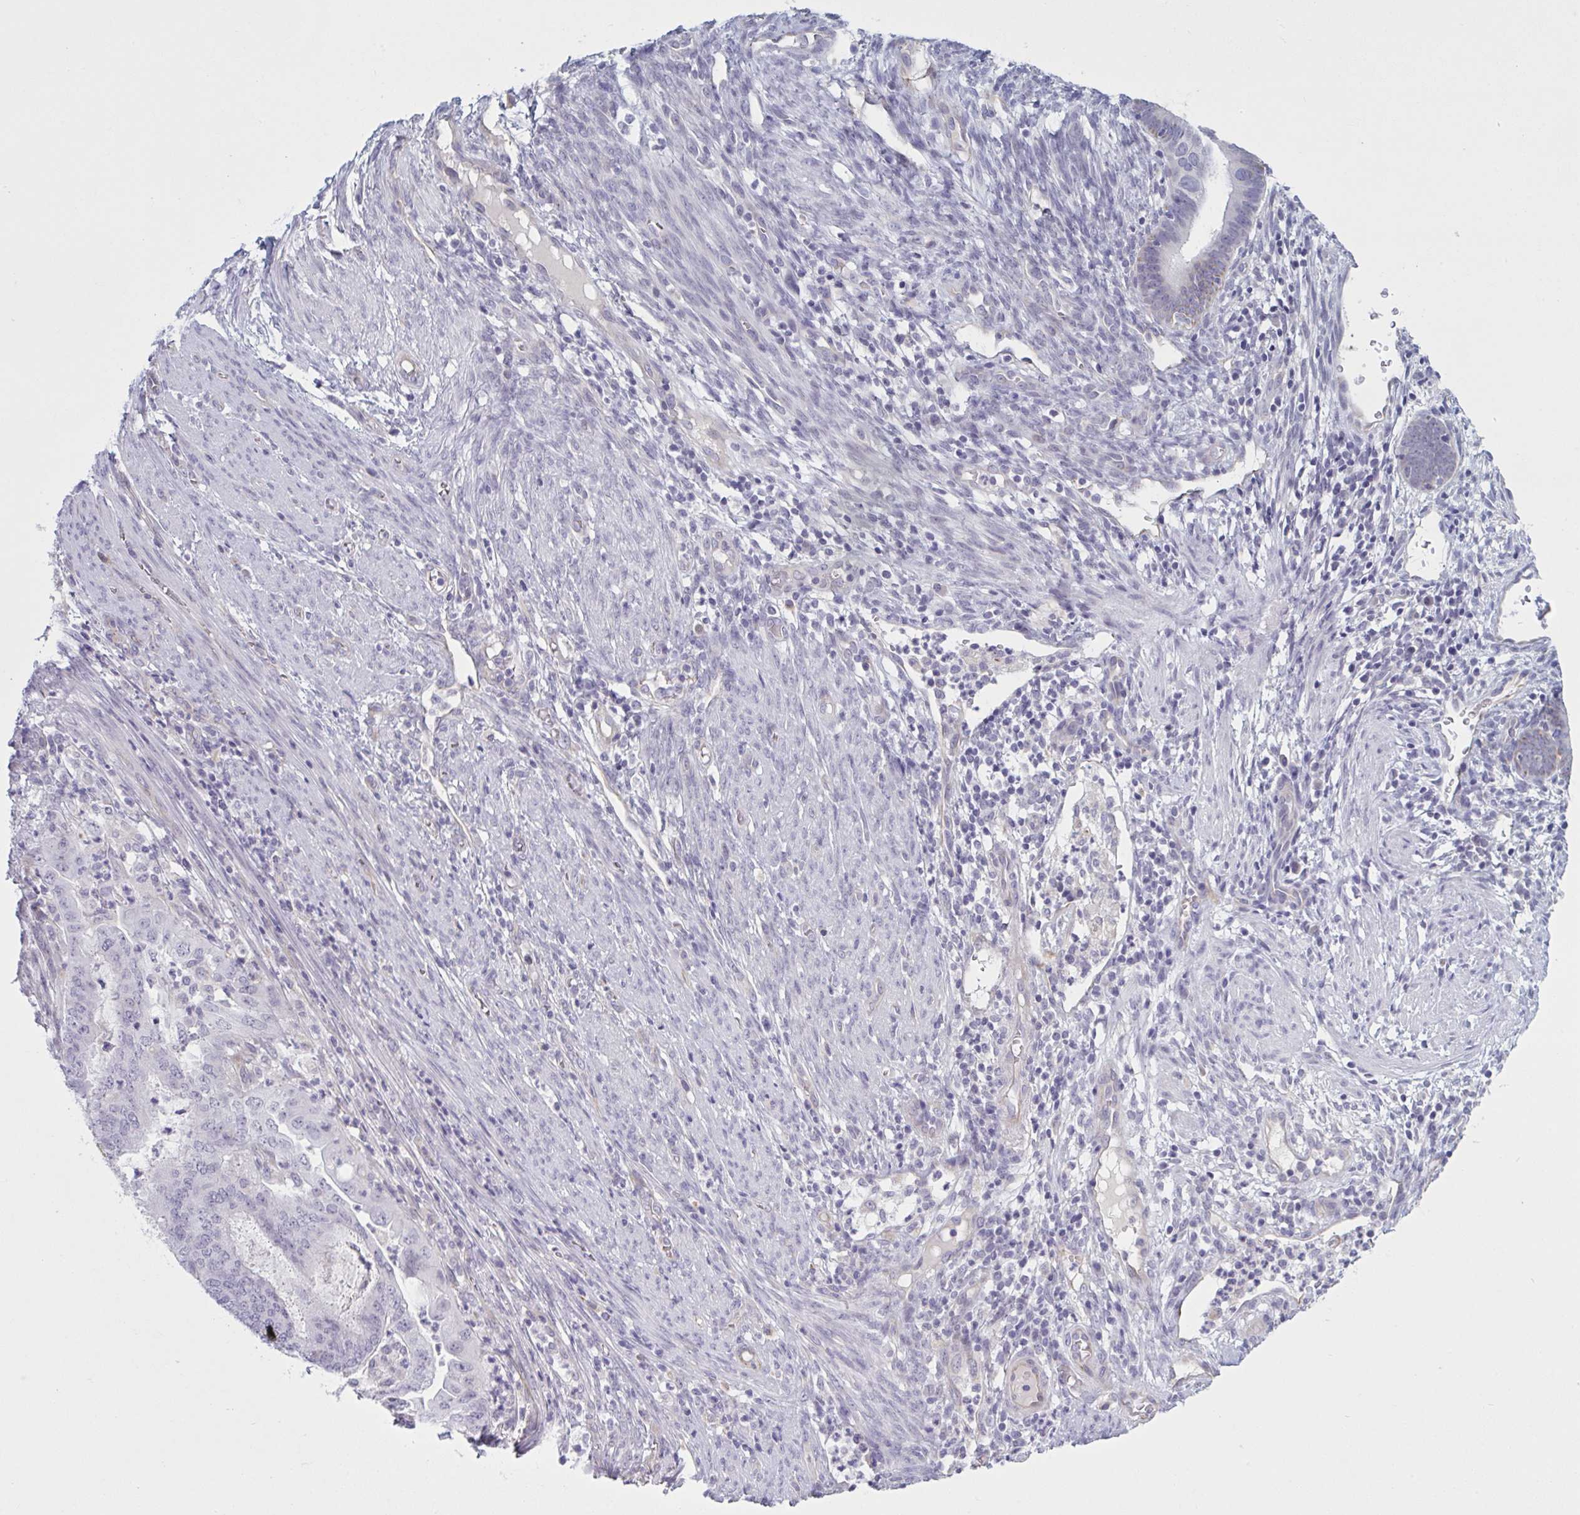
{"staining": {"intensity": "negative", "quantity": "none", "location": "none"}, "tissue": "endometrial cancer", "cell_type": "Tumor cells", "image_type": "cancer", "snomed": [{"axis": "morphology", "description": "Adenocarcinoma, NOS"}, {"axis": "topography", "description": "Endometrium"}], "caption": "Immunohistochemical staining of endometrial cancer (adenocarcinoma) displays no significant expression in tumor cells. (DAB immunohistochemistry visualized using brightfield microscopy, high magnification).", "gene": "OR1L3", "patient": {"sex": "female", "age": 51}}